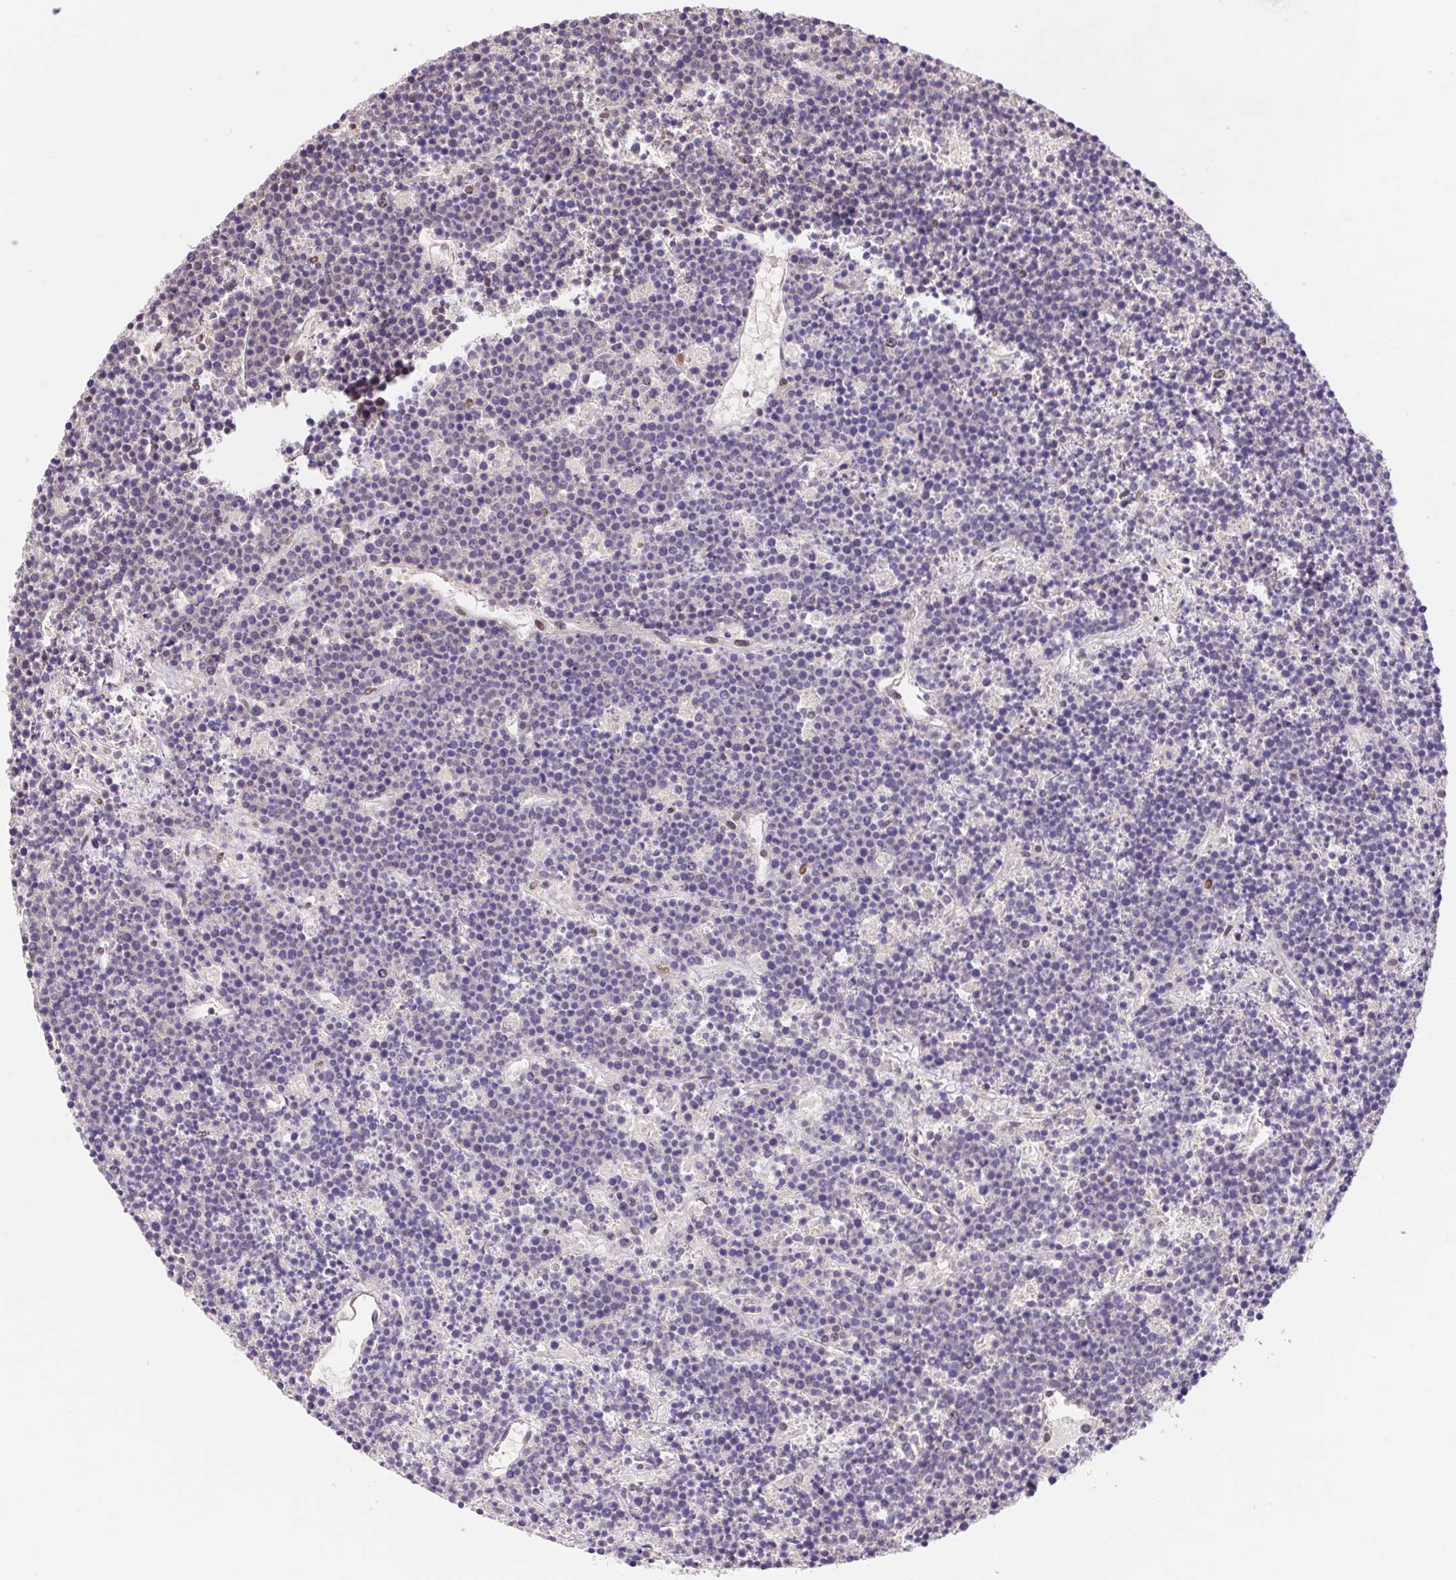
{"staining": {"intensity": "negative", "quantity": "none", "location": "none"}, "tissue": "lymphoma", "cell_type": "Tumor cells", "image_type": "cancer", "snomed": [{"axis": "morphology", "description": "Malignant lymphoma, non-Hodgkin's type, High grade"}, {"axis": "topography", "description": "Ovary"}], "caption": "Lymphoma was stained to show a protein in brown. There is no significant expression in tumor cells.", "gene": "CAND1", "patient": {"sex": "female", "age": 56}}